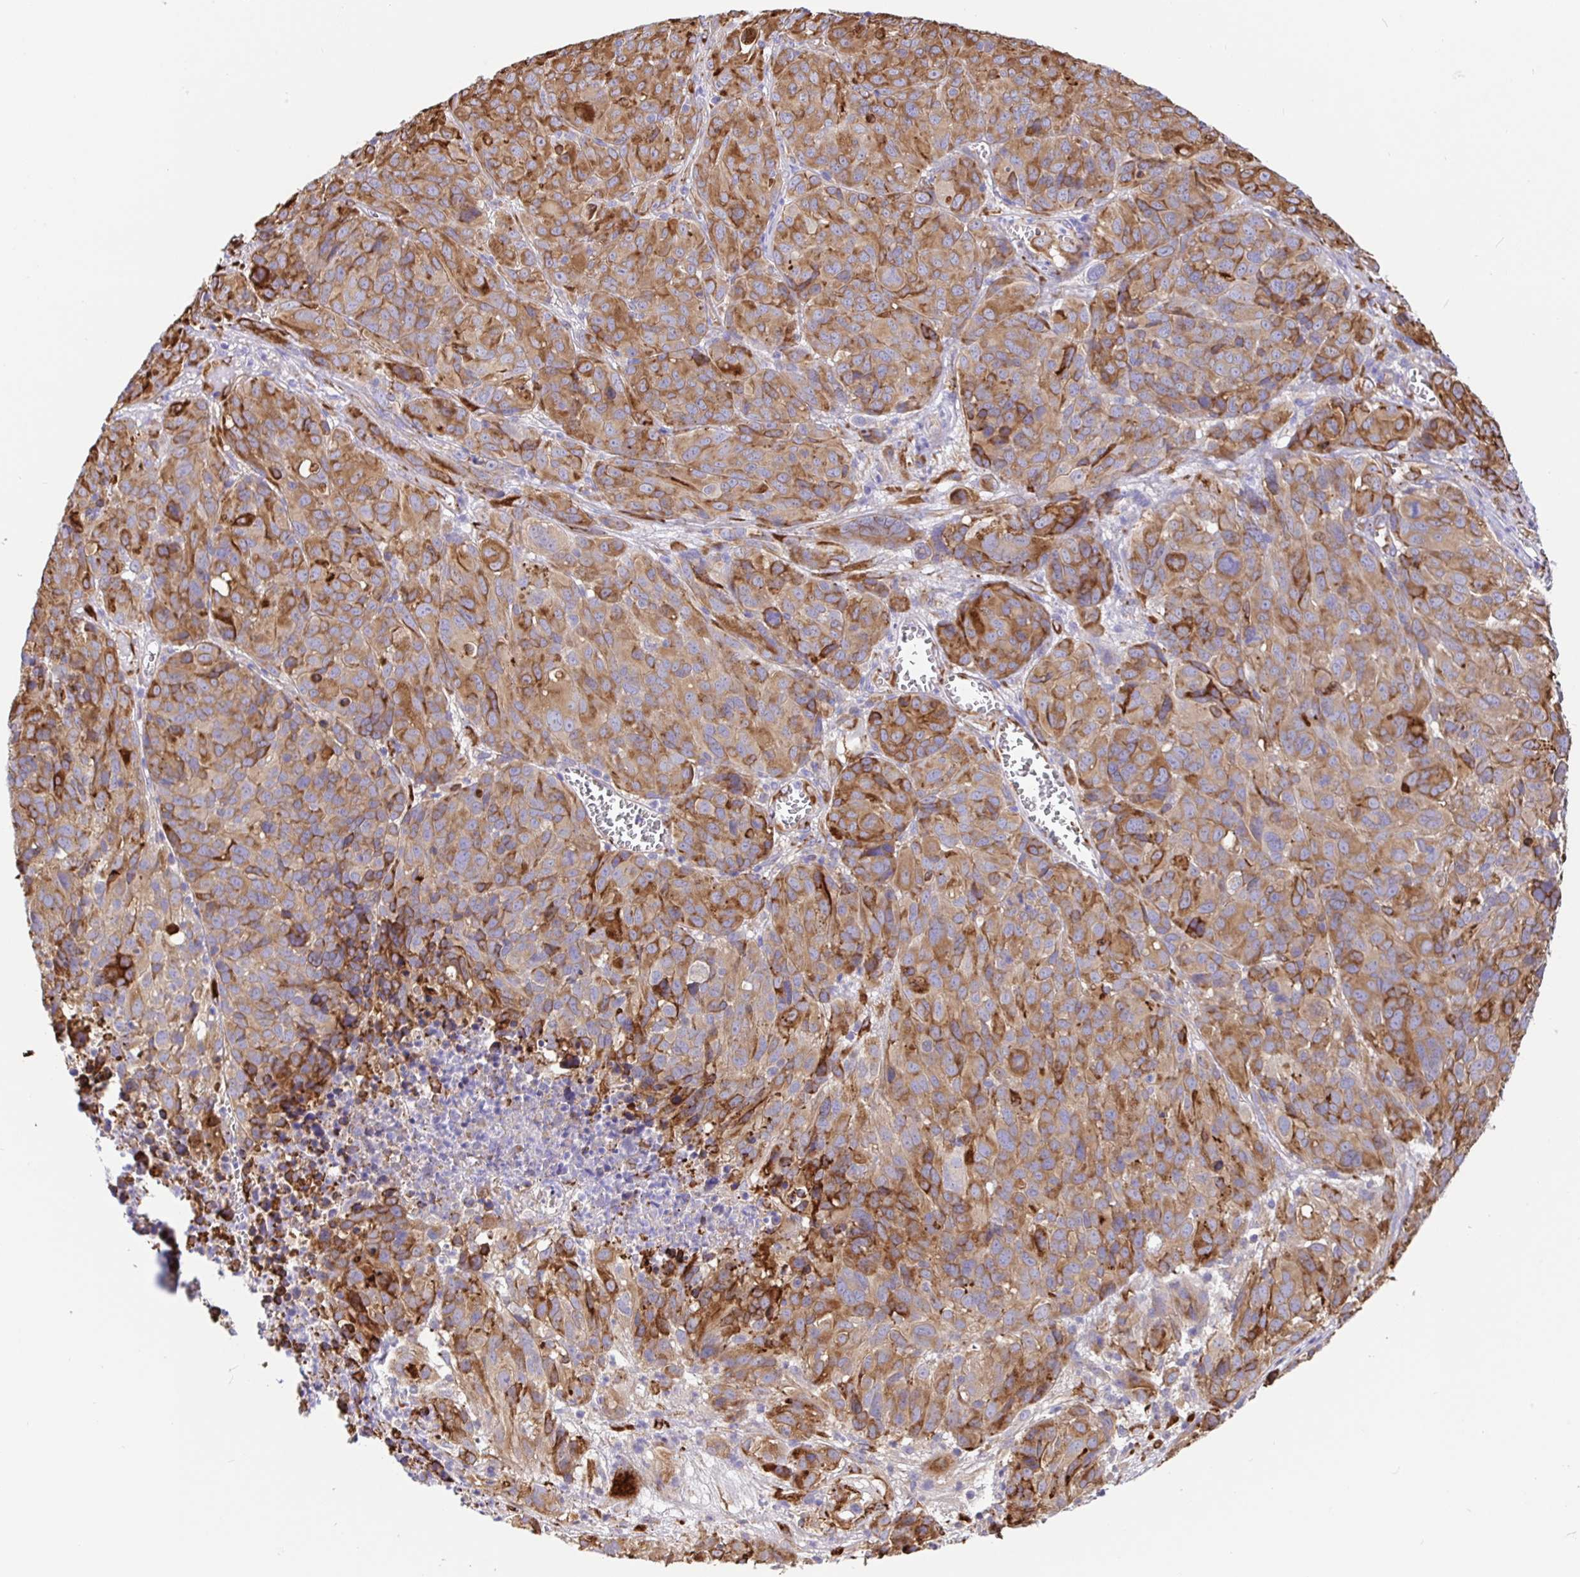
{"staining": {"intensity": "moderate", "quantity": ">75%", "location": "cytoplasmic/membranous"}, "tissue": "melanoma", "cell_type": "Tumor cells", "image_type": "cancer", "snomed": [{"axis": "morphology", "description": "Malignant melanoma, NOS"}, {"axis": "topography", "description": "Skin"}], "caption": "Tumor cells demonstrate medium levels of moderate cytoplasmic/membranous expression in about >75% of cells in melanoma. Immunohistochemistry (ihc) stains the protein of interest in brown and the nuclei are stained blue.", "gene": "MAOA", "patient": {"sex": "male", "age": 51}}